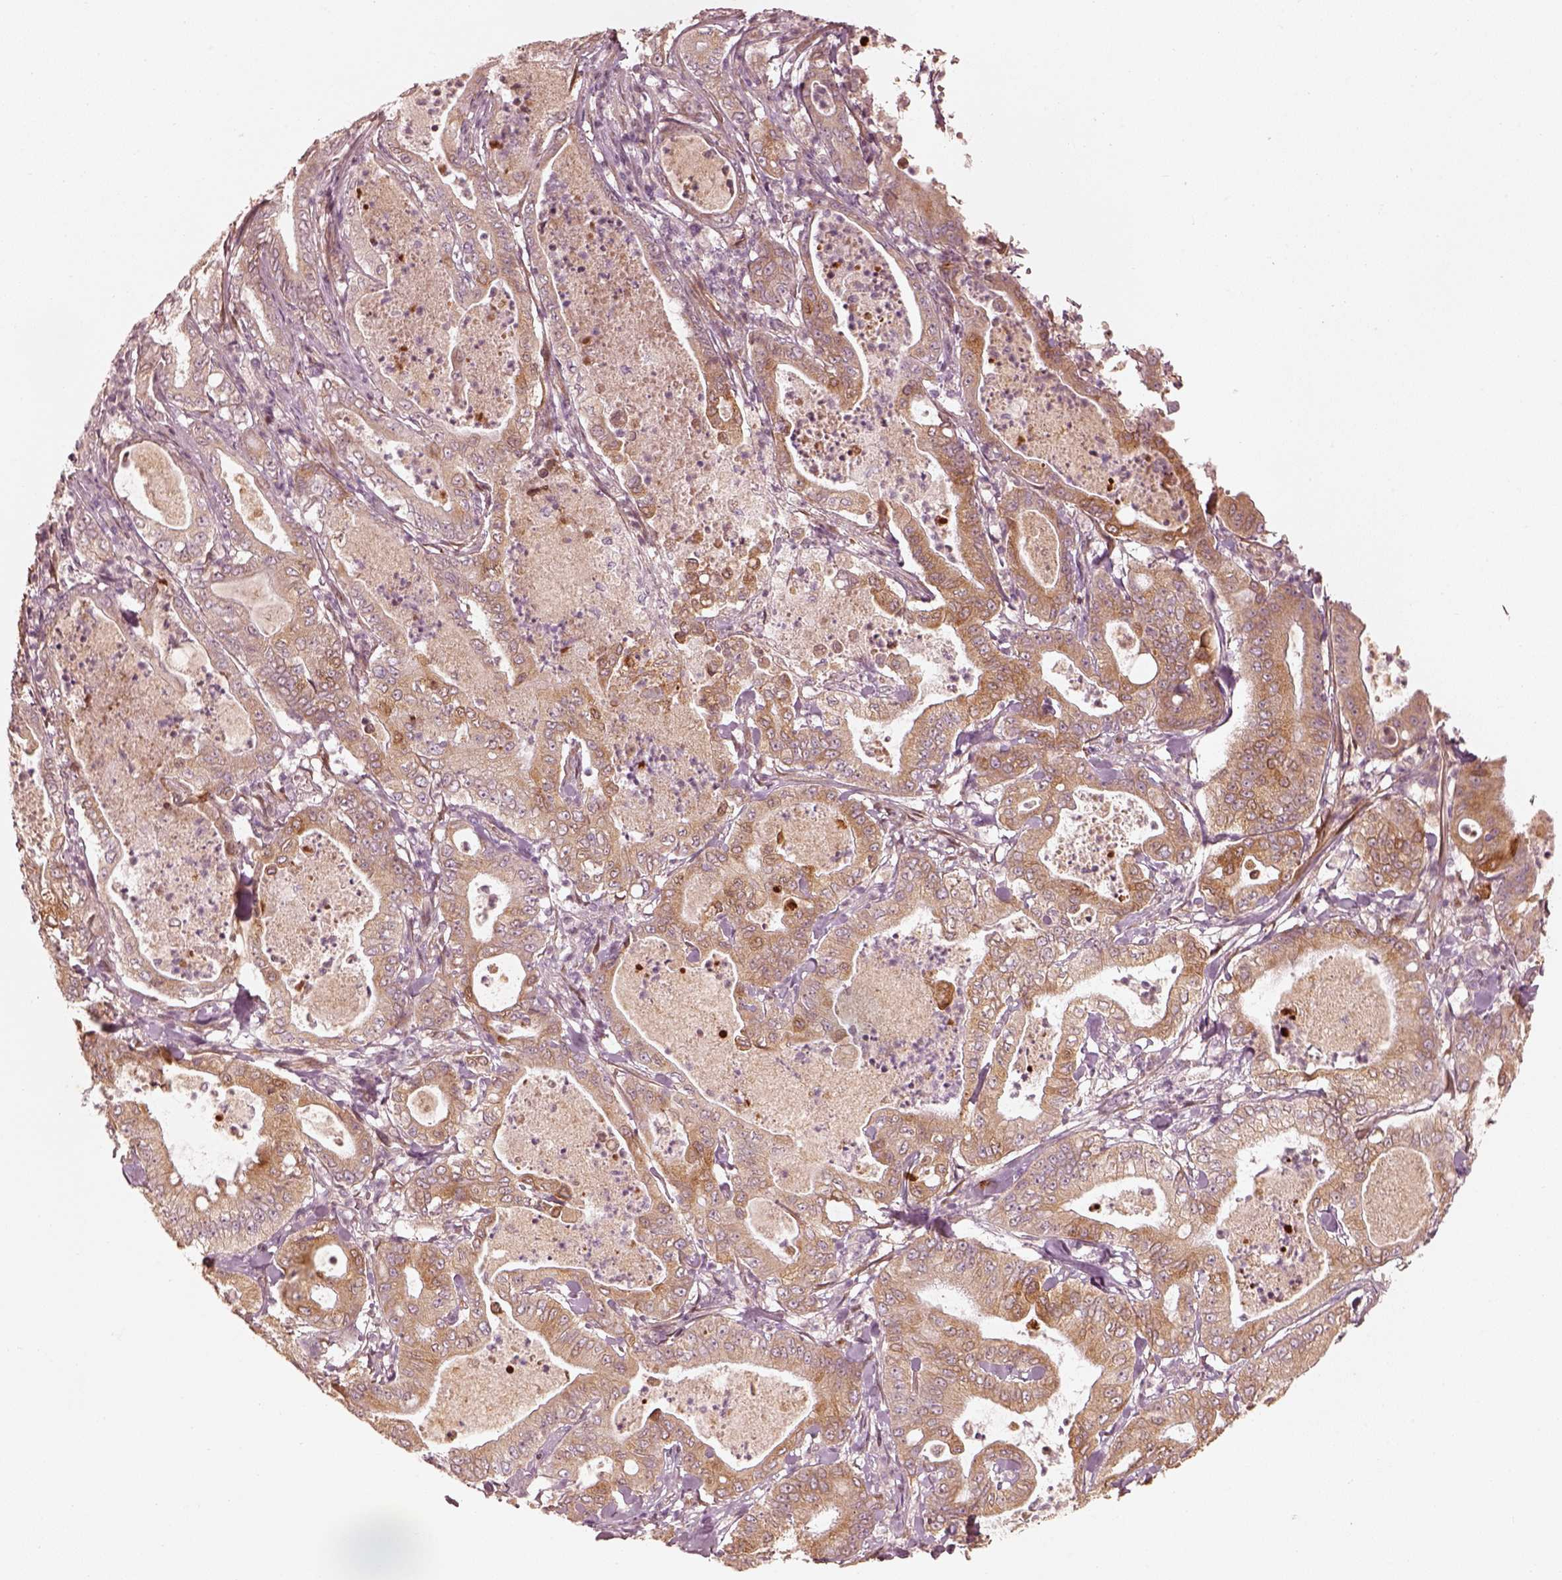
{"staining": {"intensity": "moderate", "quantity": ">75%", "location": "cytoplasmic/membranous"}, "tissue": "pancreatic cancer", "cell_type": "Tumor cells", "image_type": "cancer", "snomed": [{"axis": "morphology", "description": "Adenocarcinoma, NOS"}, {"axis": "topography", "description": "Pancreas"}], "caption": "Tumor cells reveal medium levels of moderate cytoplasmic/membranous expression in about >75% of cells in human adenocarcinoma (pancreatic).", "gene": "WLS", "patient": {"sex": "male", "age": 71}}